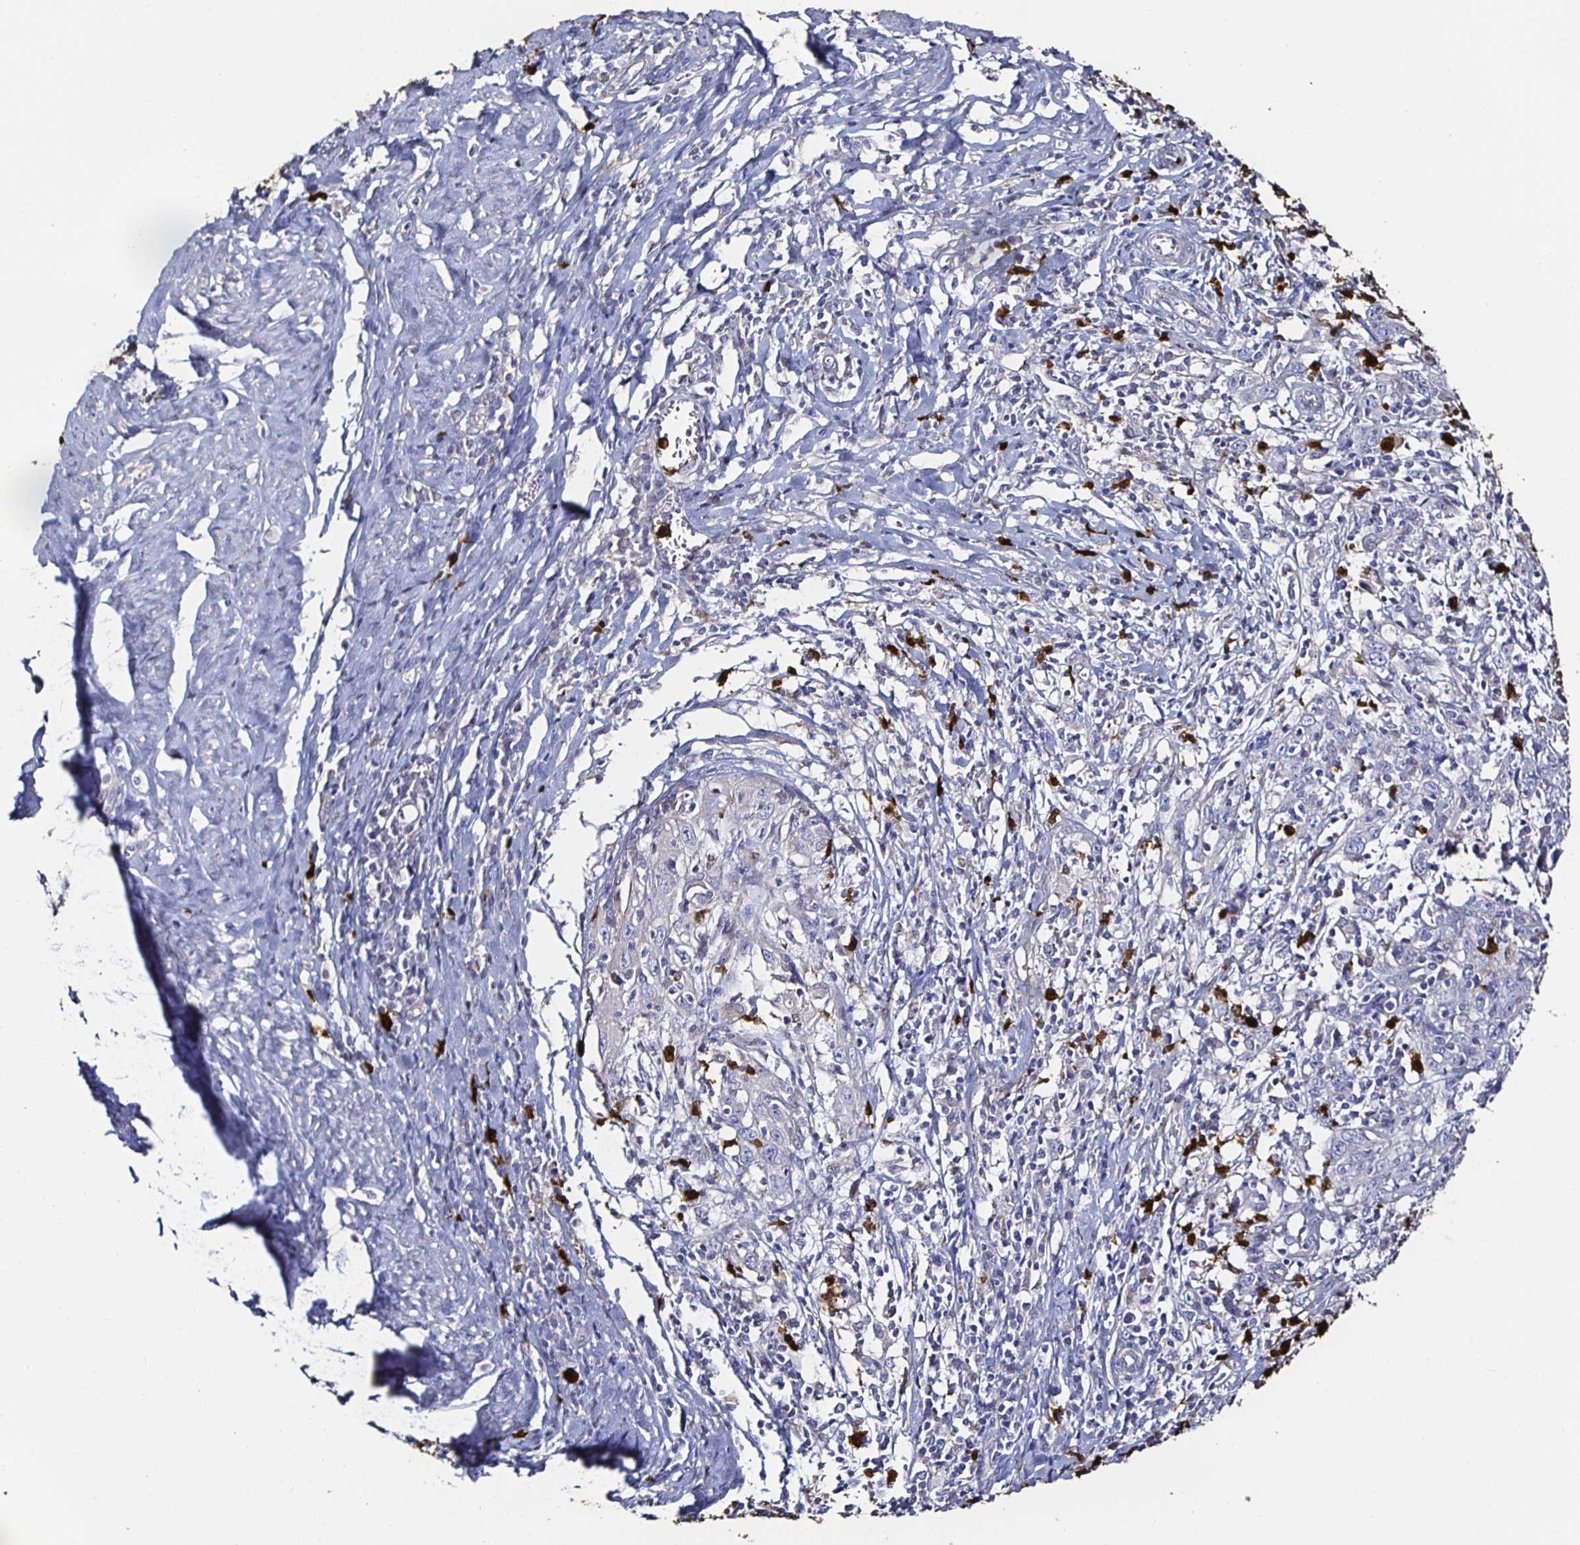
{"staining": {"intensity": "negative", "quantity": "none", "location": "none"}, "tissue": "cervical cancer", "cell_type": "Tumor cells", "image_type": "cancer", "snomed": [{"axis": "morphology", "description": "Squamous cell carcinoma, NOS"}, {"axis": "topography", "description": "Cervix"}], "caption": "An immunohistochemistry photomicrograph of cervical squamous cell carcinoma is shown. There is no staining in tumor cells of cervical squamous cell carcinoma.", "gene": "TLR4", "patient": {"sex": "female", "age": 46}}